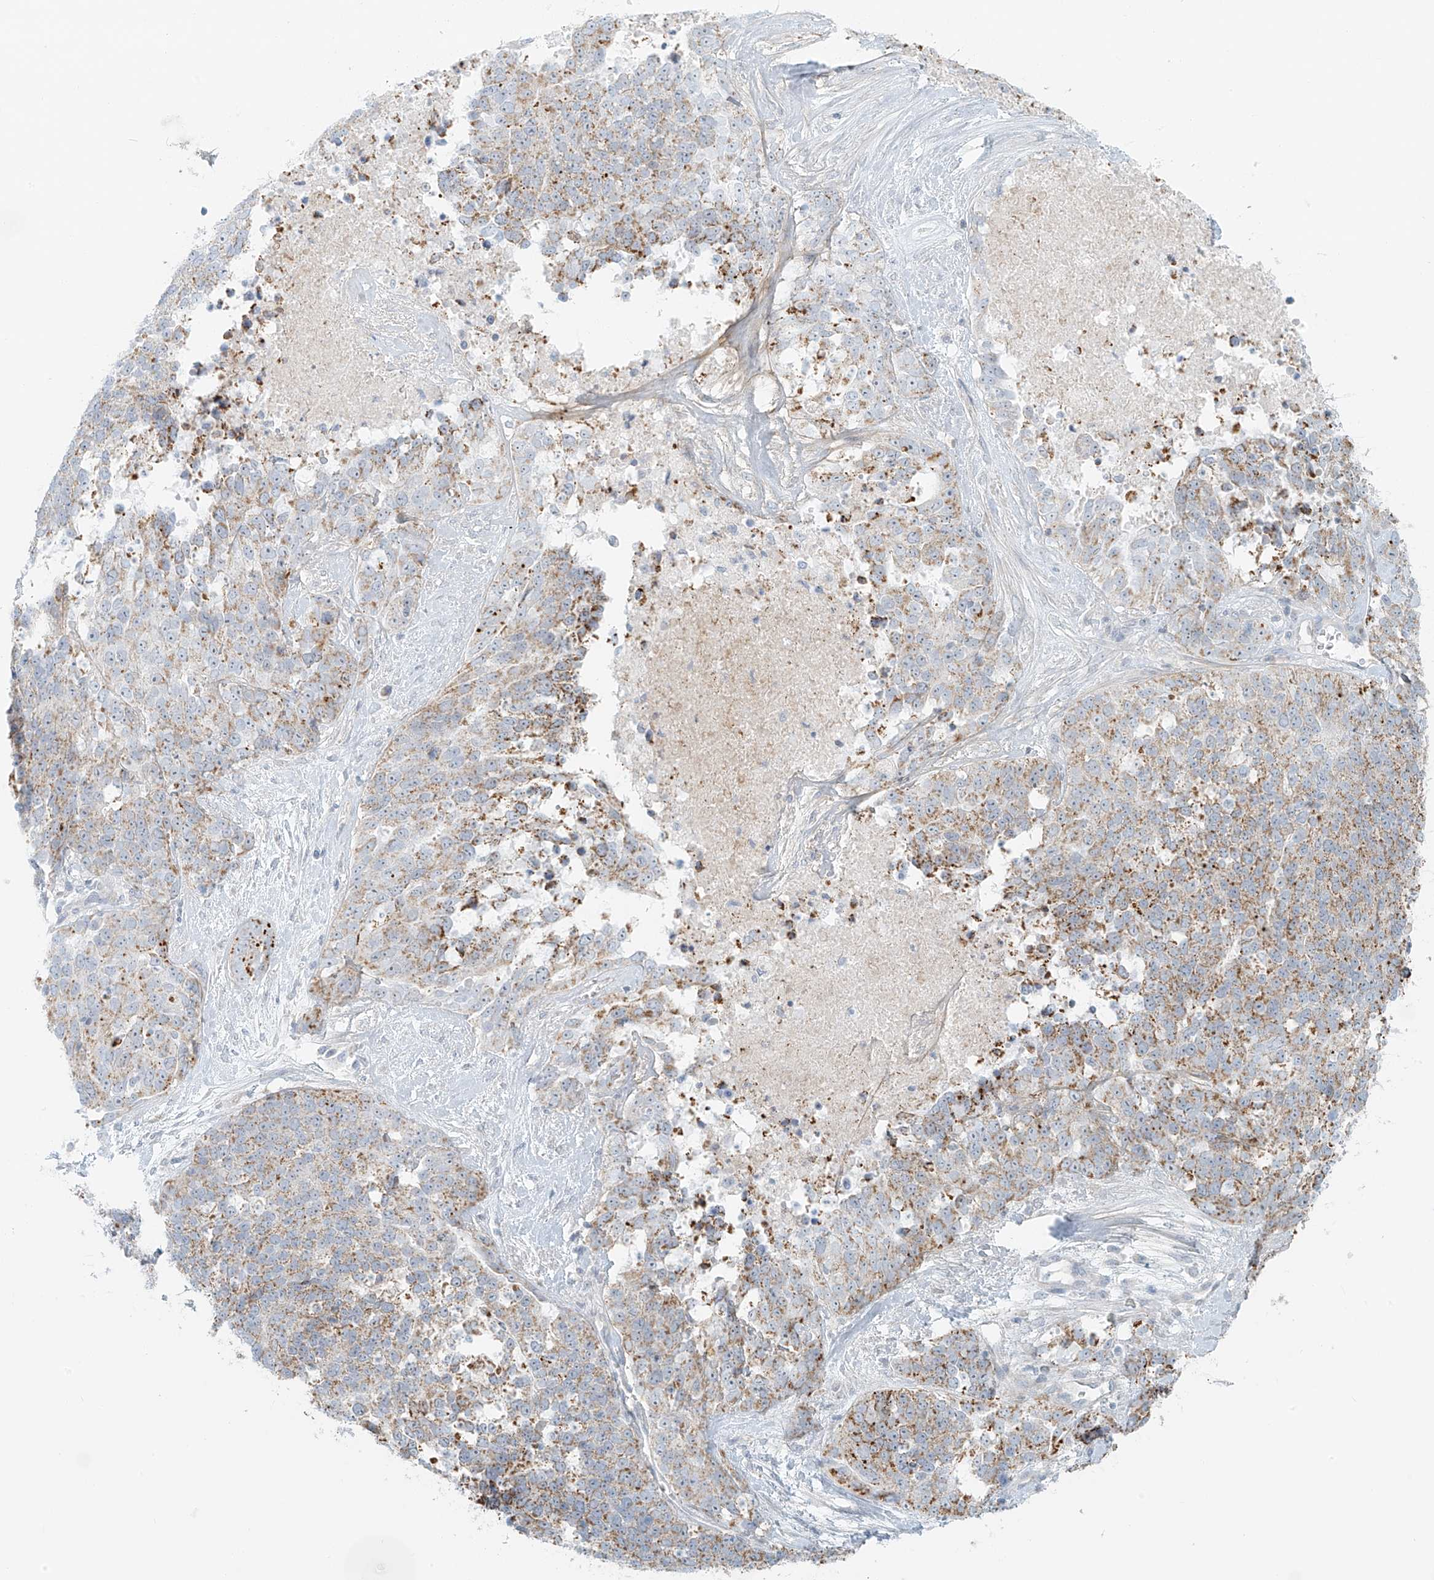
{"staining": {"intensity": "moderate", "quantity": "25%-75%", "location": "cytoplasmic/membranous"}, "tissue": "ovarian cancer", "cell_type": "Tumor cells", "image_type": "cancer", "snomed": [{"axis": "morphology", "description": "Cystadenocarcinoma, serous, NOS"}, {"axis": "topography", "description": "Ovary"}], "caption": "Ovarian serous cystadenocarcinoma stained with a brown dye demonstrates moderate cytoplasmic/membranous positive positivity in approximately 25%-75% of tumor cells.", "gene": "UST", "patient": {"sex": "female", "age": 44}}